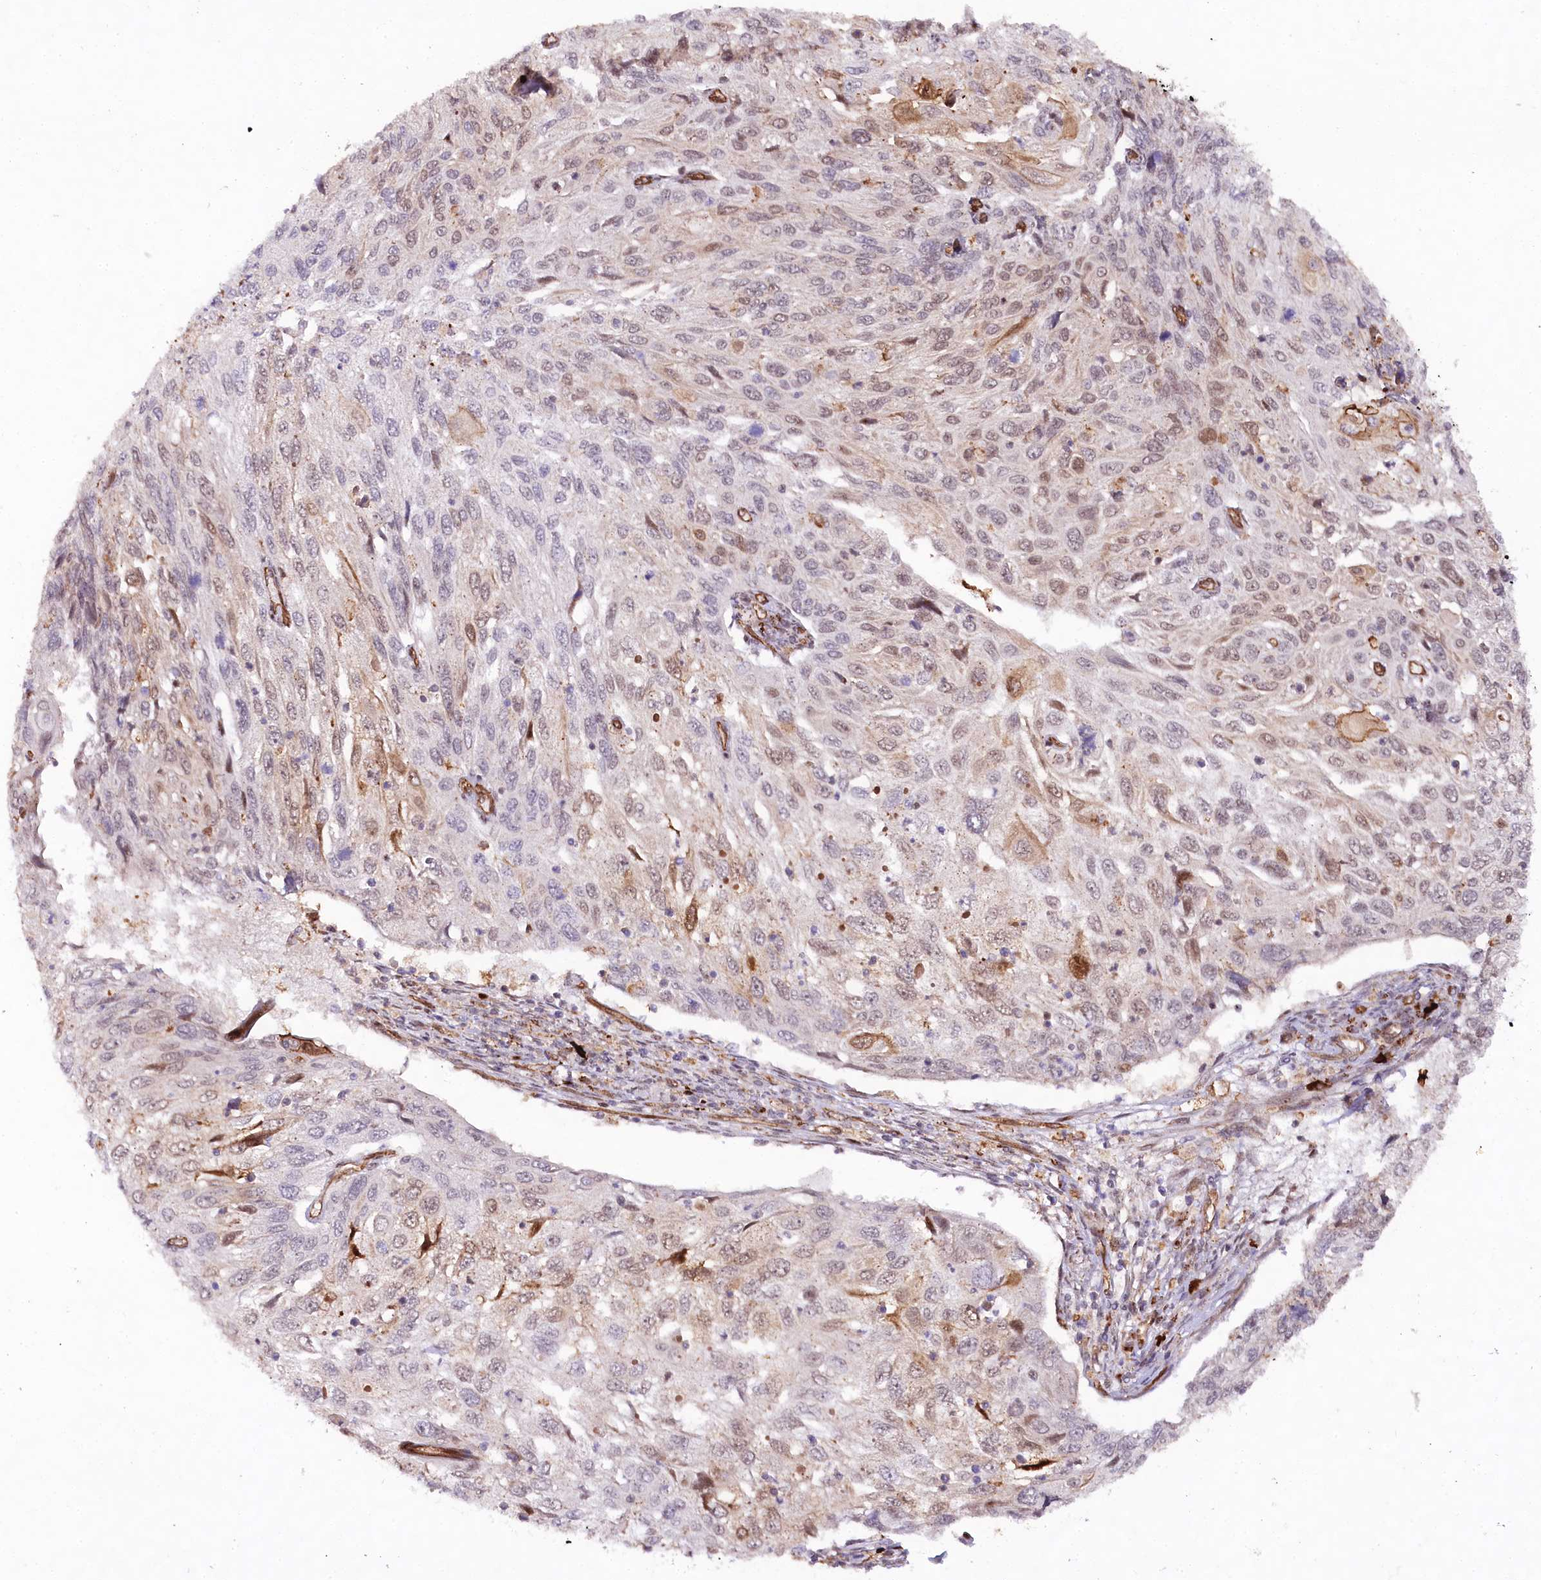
{"staining": {"intensity": "strong", "quantity": "<25%", "location": "cytoplasmic/membranous,nuclear"}, "tissue": "cervical cancer", "cell_type": "Tumor cells", "image_type": "cancer", "snomed": [{"axis": "morphology", "description": "Squamous cell carcinoma, NOS"}, {"axis": "topography", "description": "Cervix"}], "caption": "Protein expression by immunohistochemistry (IHC) reveals strong cytoplasmic/membranous and nuclear expression in about <25% of tumor cells in cervical squamous cell carcinoma.", "gene": "COPG1", "patient": {"sex": "female", "age": 70}}